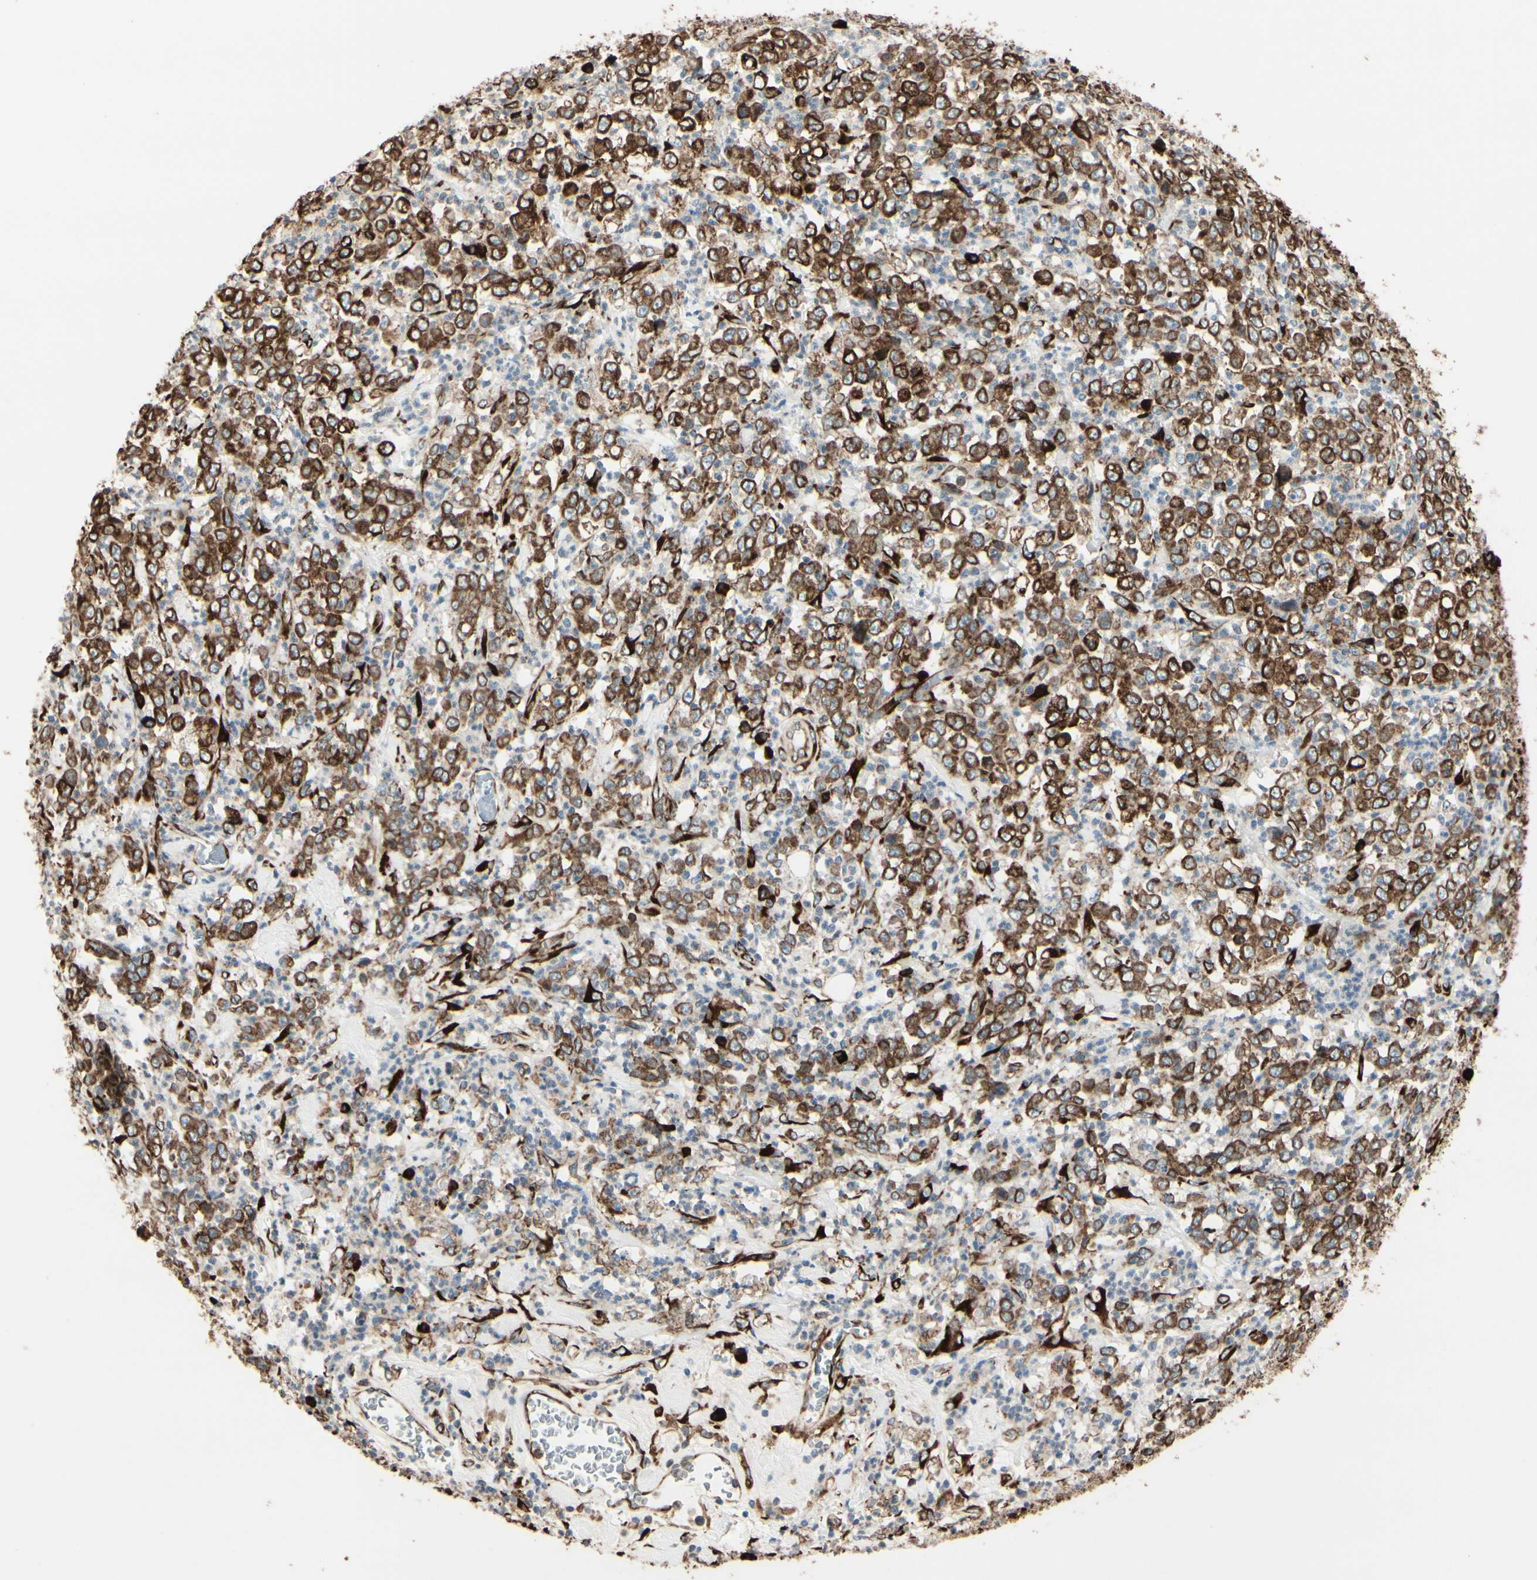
{"staining": {"intensity": "strong", "quantity": ">75%", "location": "cytoplasmic/membranous"}, "tissue": "stomach cancer", "cell_type": "Tumor cells", "image_type": "cancer", "snomed": [{"axis": "morphology", "description": "Adenocarcinoma, NOS"}, {"axis": "topography", "description": "Stomach, lower"}], "caption": "Immunohistochemical staining of human stomach cancer shows high levels of strong cytoplasmic/membranous protein expression in about >75% of tumor cells.", "gene": "RRBP1", "patient": {"sex": "female", "age": 71}}